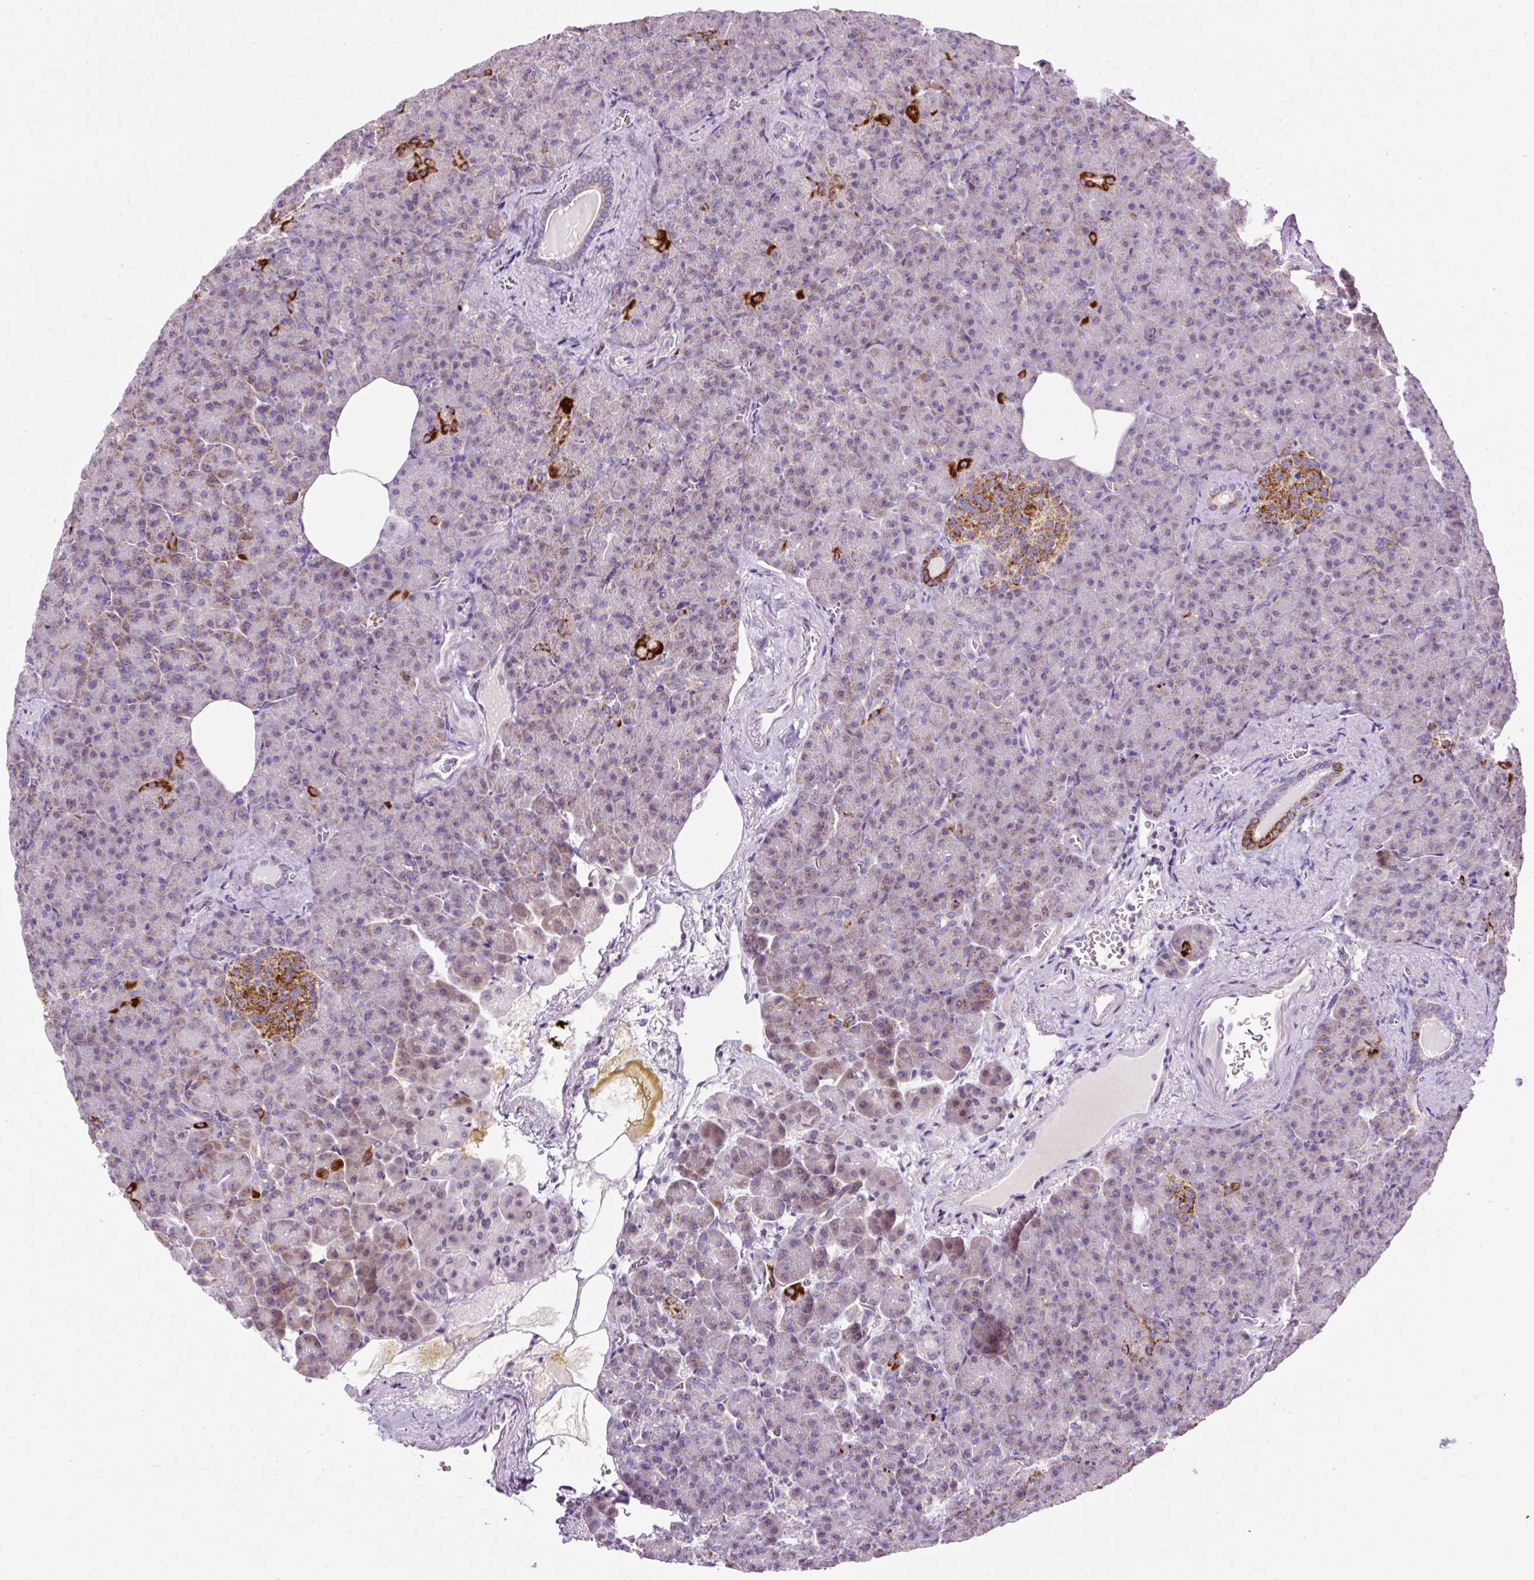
{"staining": {"intensity": "strong", "quantity": "<25%", "location": "cytoplasmic/membranous"}, "tissue": "pancreas", "cell_type": "Exocrine glandular cells", "image_type": "normal", "snomed": [{"axis": "morphology", "description": "Normal tissue, NOS"}, {"axis": "topography", "description": "Pancreas"}], "caption": "A brown stain highlights strong cytoplasmic/membranous staining of a protein in exocrine glandular cells of normal pancreas. The staining is performed using DAB (3,3'-diaminobenzidine) brown chromogen to label protein expression. The nuclei are counter-stained blue using hematoxylin.", "gene": "FMC1", "patient": {"sex": "female", "age": 74}}